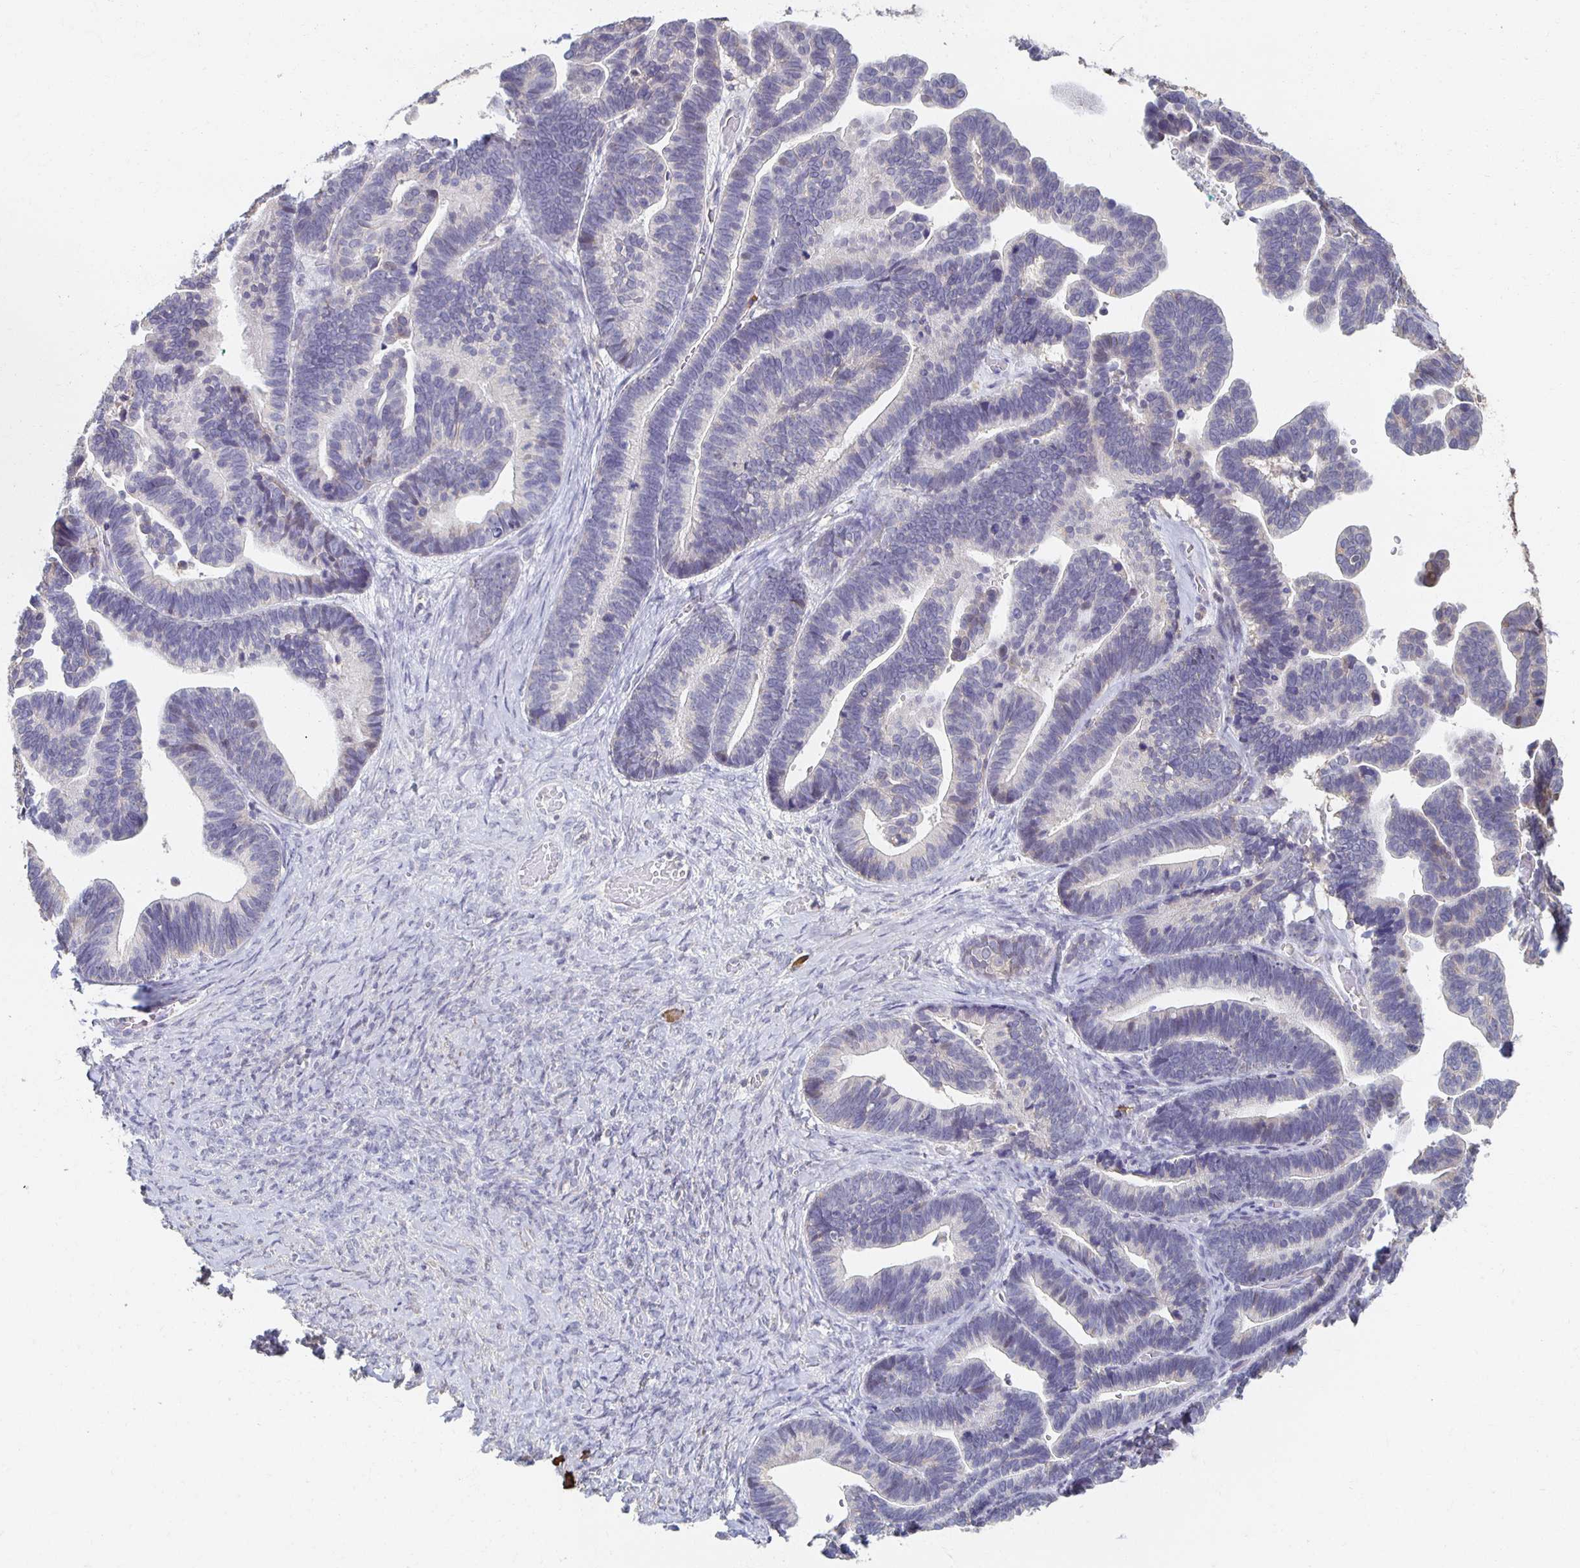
{"staining": {"intensity": "negative", "quantity": "none", "location": "none"}, "tissue": "ovarian cancer", "cell_type": "Tumor cells", "image_type": "cancer", "snomed": [{"axis": "morphology", "description": "Cystadenocarcinoma, serous, NOS"}, {"axis": "topography", "description": "Ovary"}], "caption": "Micrograph shows no protein expression in tumor cells of serous cystadenocarcinoma (ovarian) tissue.", "gene": "ZNF692", "patient": {"sex": "female", "age": 56}}